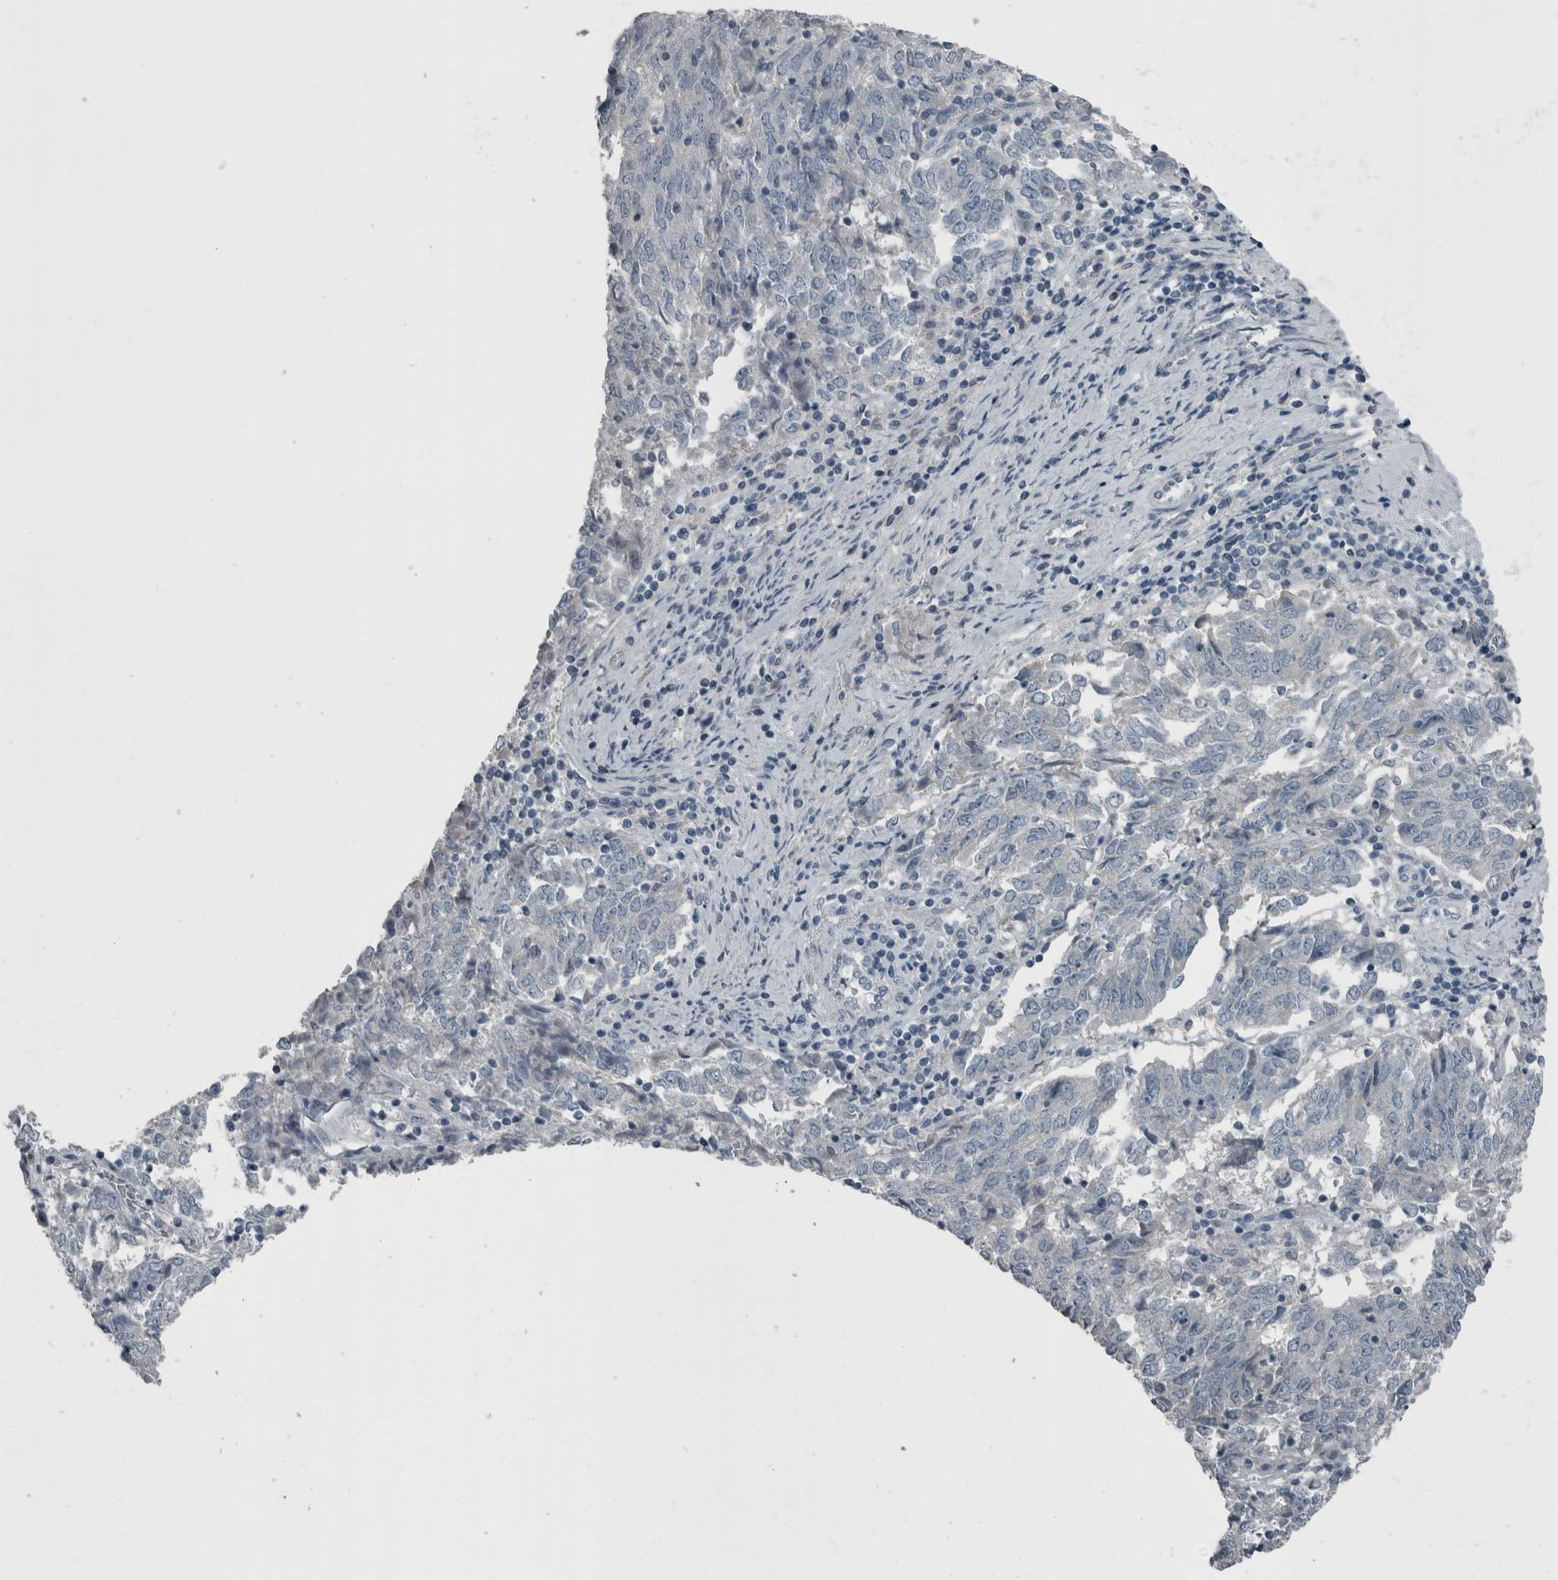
{"staining": {"intensity": "negative", "quantity": "none", "location": "none"}, "tissue": "endometrial cancer", "cell_type": "Tumor cells", "image_type": "cancer", "snomed": [{"axis": "morphology", "description": "Adenocarcinoma, NOS"}, {"axis": "topography", "description": "Endometrium"}], "caption": "The immunohistochemistry (IHC) micrograph has no significant positivity in tumor cells of adenocarcinoma (endometrial) tissue.", "gene": "KRT20", "patient": {"sex": "female", "age": 80}}